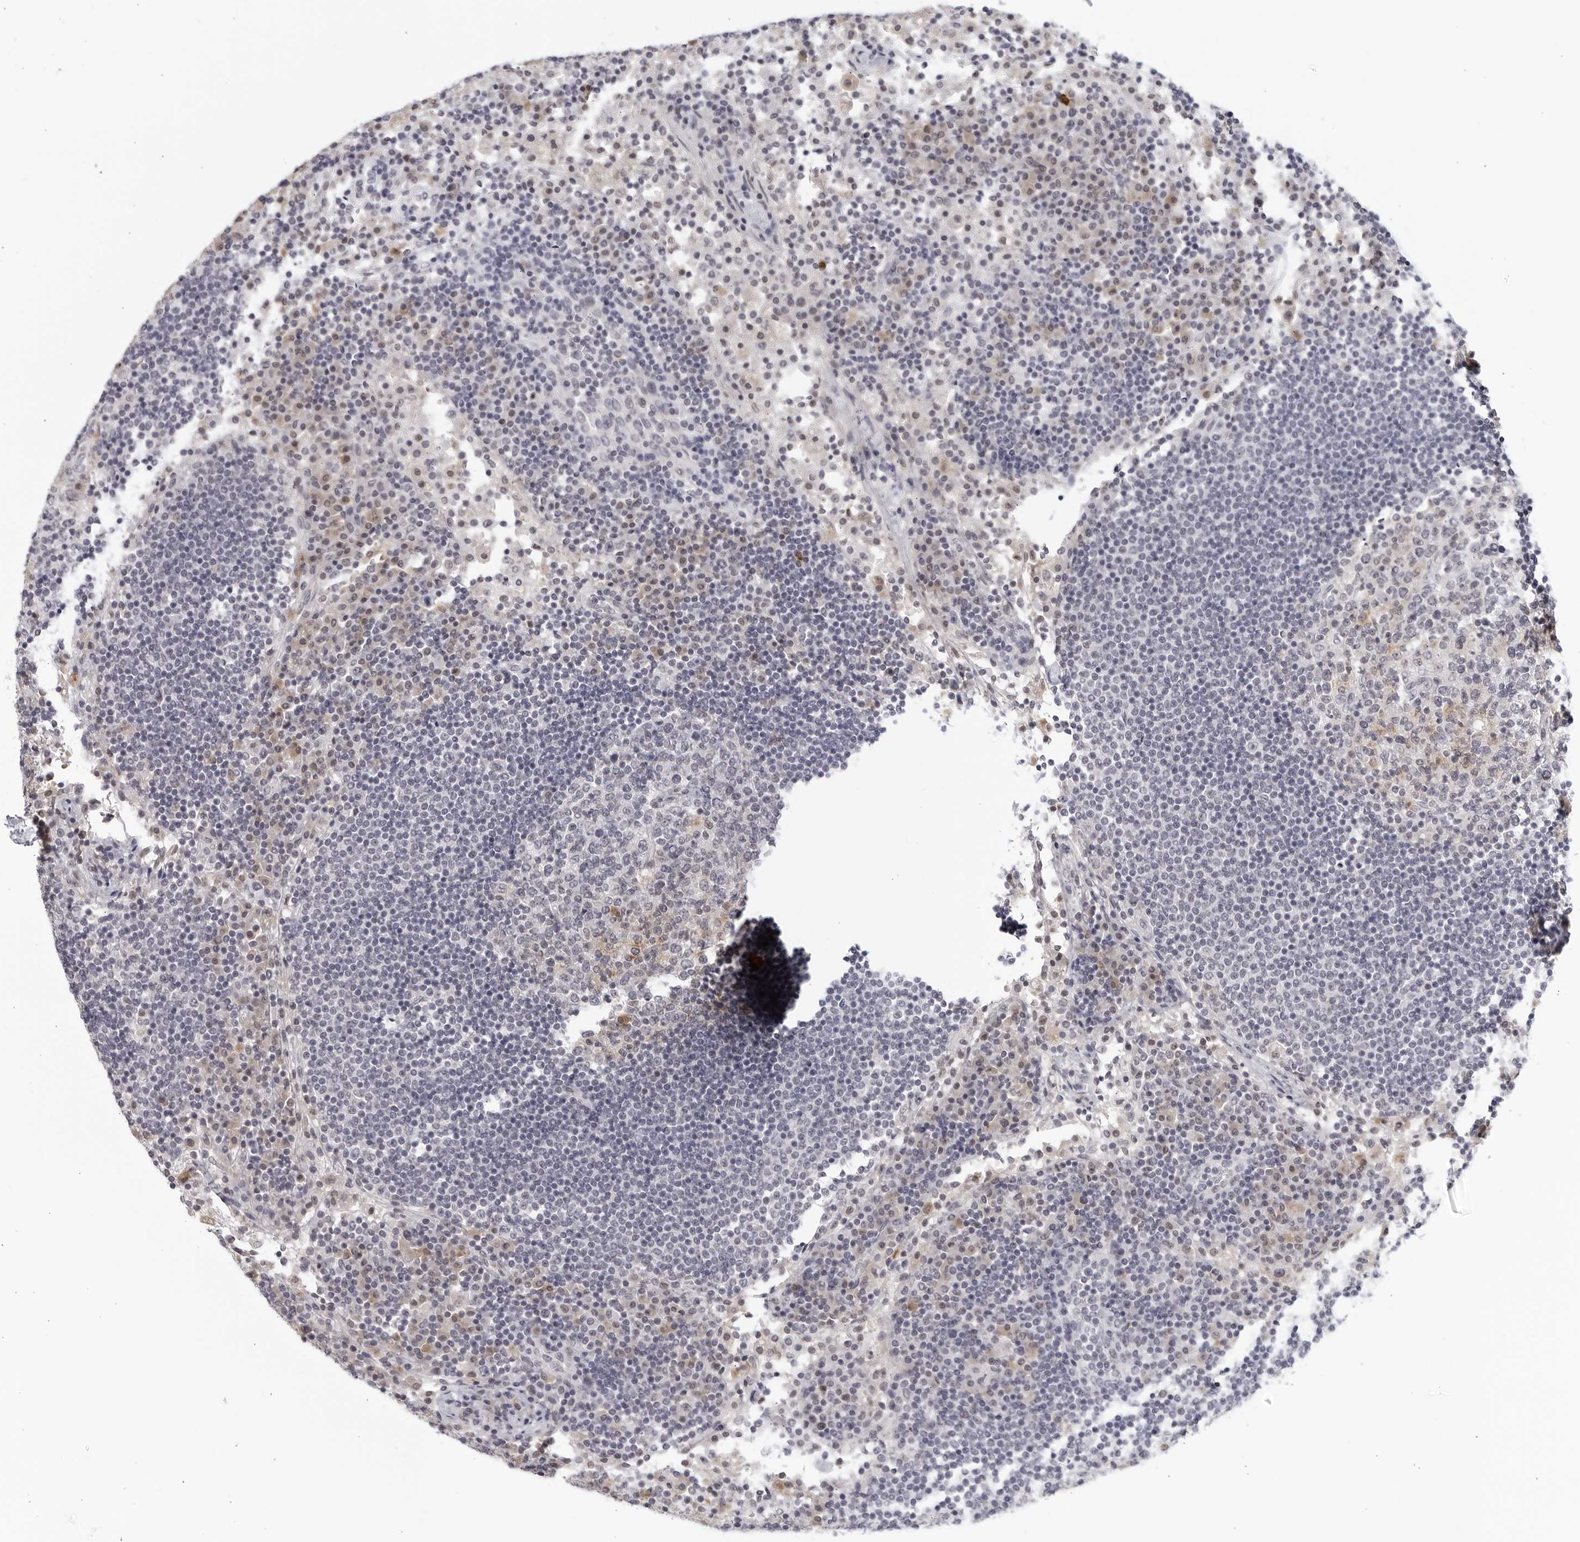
{"staining": {"intensity": "negative", "quantity": "none", "location": "none"}, "tissue": "lymph node", "cell_type": "Germinal center cells", "image_type": "normal", "snomed": [{"axis": "morphology", "description": "Normal tissue, NOS"}, {"axis": "topography", "description": "Lymph node"}], "caption": "Germinal center cells show no significant positivity in normal lymph node.", "gene": "STRADB", "patient": {"sex": "female", "age": 53}}